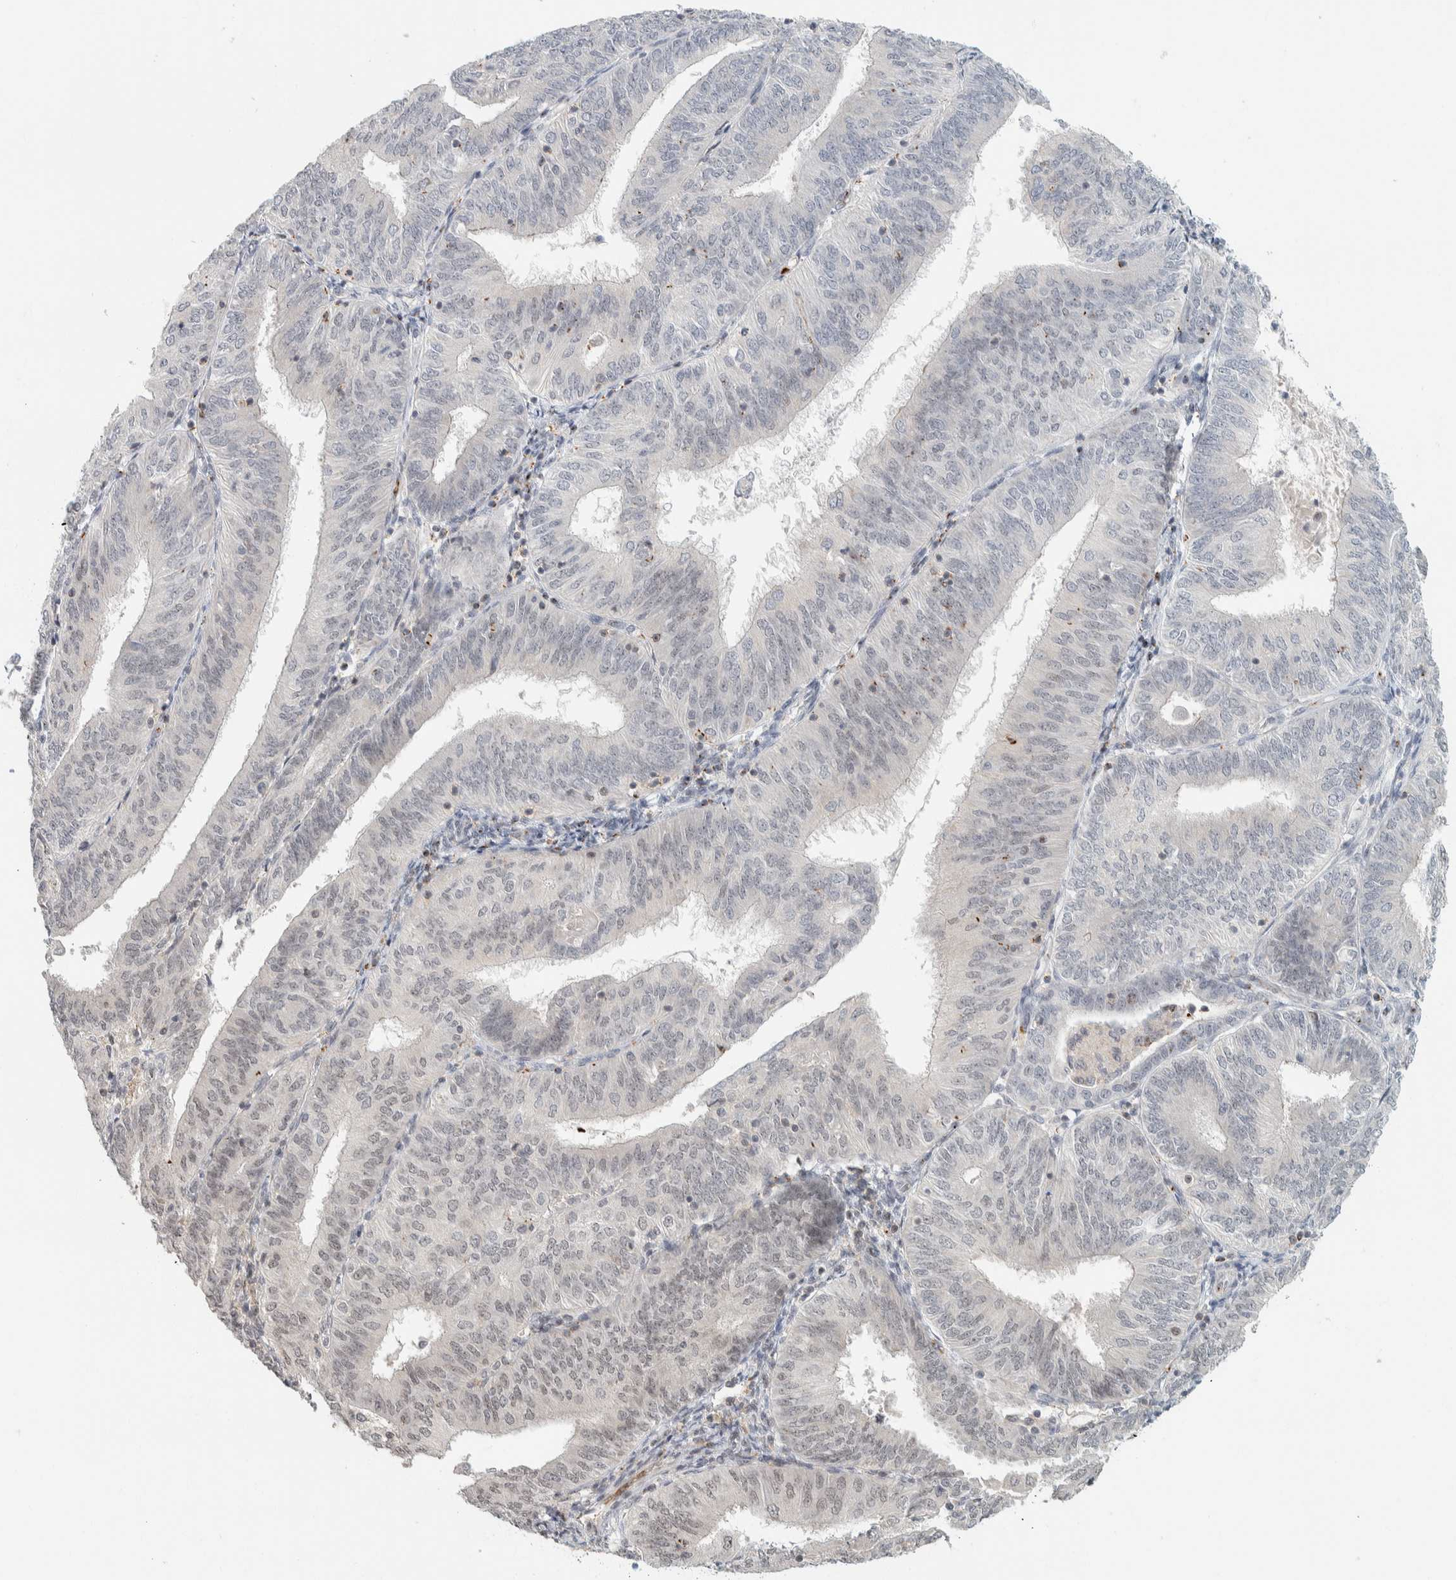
{"staining": {"intensity": "negative", "quantity": "none", "location": "none"}, "tissue": "endometrial cancer", "cell_type": "Tumor cells", "image_type": "cancer", "snomed": [{"axis": "morphology", "description": "Adenocarcinoma, NOS"}, {"axis": "topography", "description": "Endometrium"}], "caption": "This is an IHC image of endometrial cancer. There is no positivity in tumor cells.", "gene": "ZBTB2", "patient": {"sex": "female", "age": 58}}